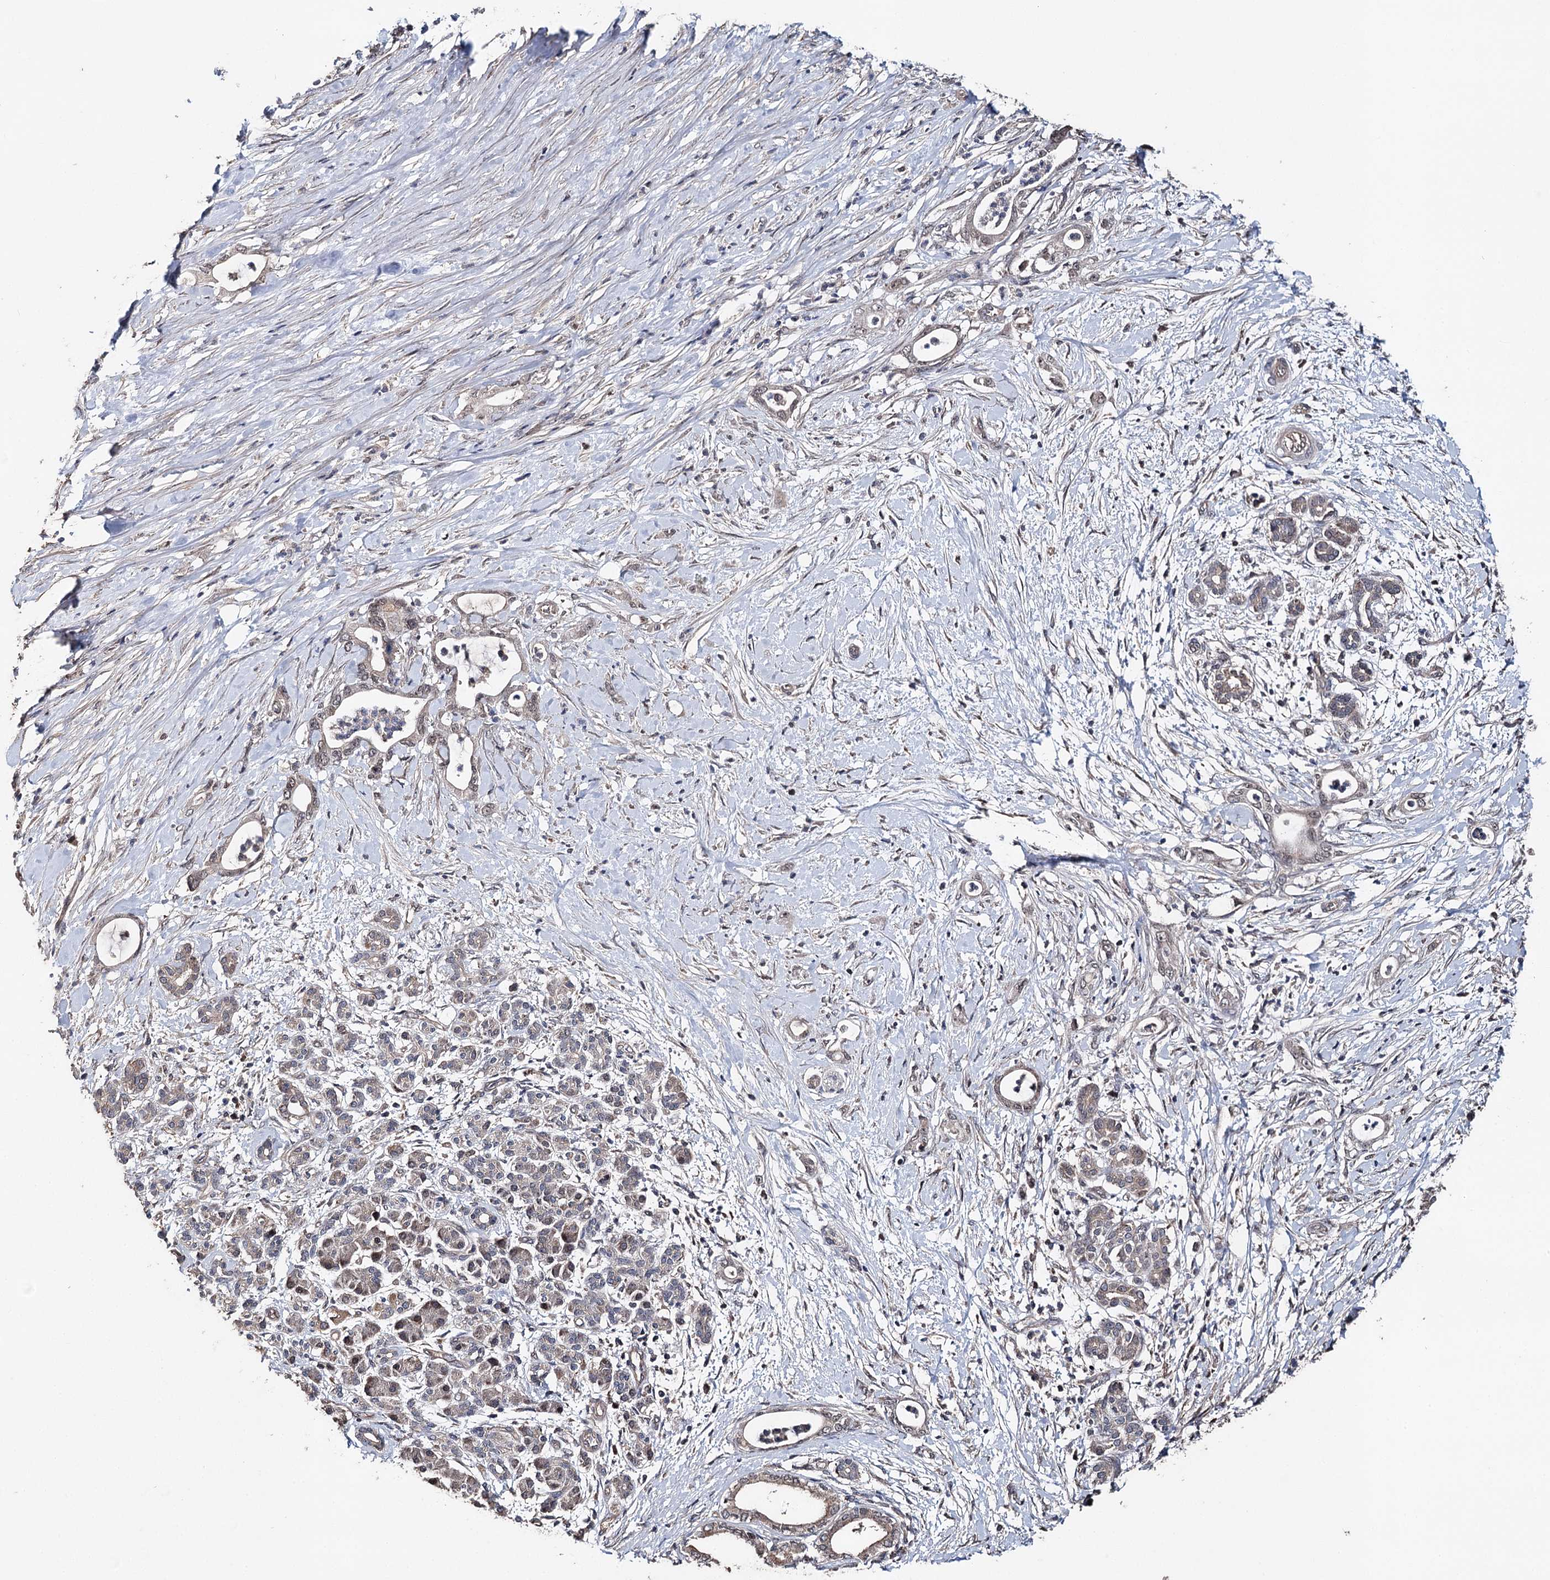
{"staining": {"intensity": "weak", "quantity": "<25%", "location": "cytoplasmic/membranous,nuclear"}, "tissue": "pancreatic cancer", "cell_type": "Tumor cells", "image_type": "cancer", "snomed": [{"axis": "morphology", "description": "Adenocarcinoma, NOS"}, {"axis": "topography", "description": "Pancreas"}], "caption": "A histopathology image of pancreatic adenocarcinoma stained for a protein shows no brown staining in tumor cells.", "gene": "NOPCHAP1", "patient": {"sex": "female", "age": 55}}